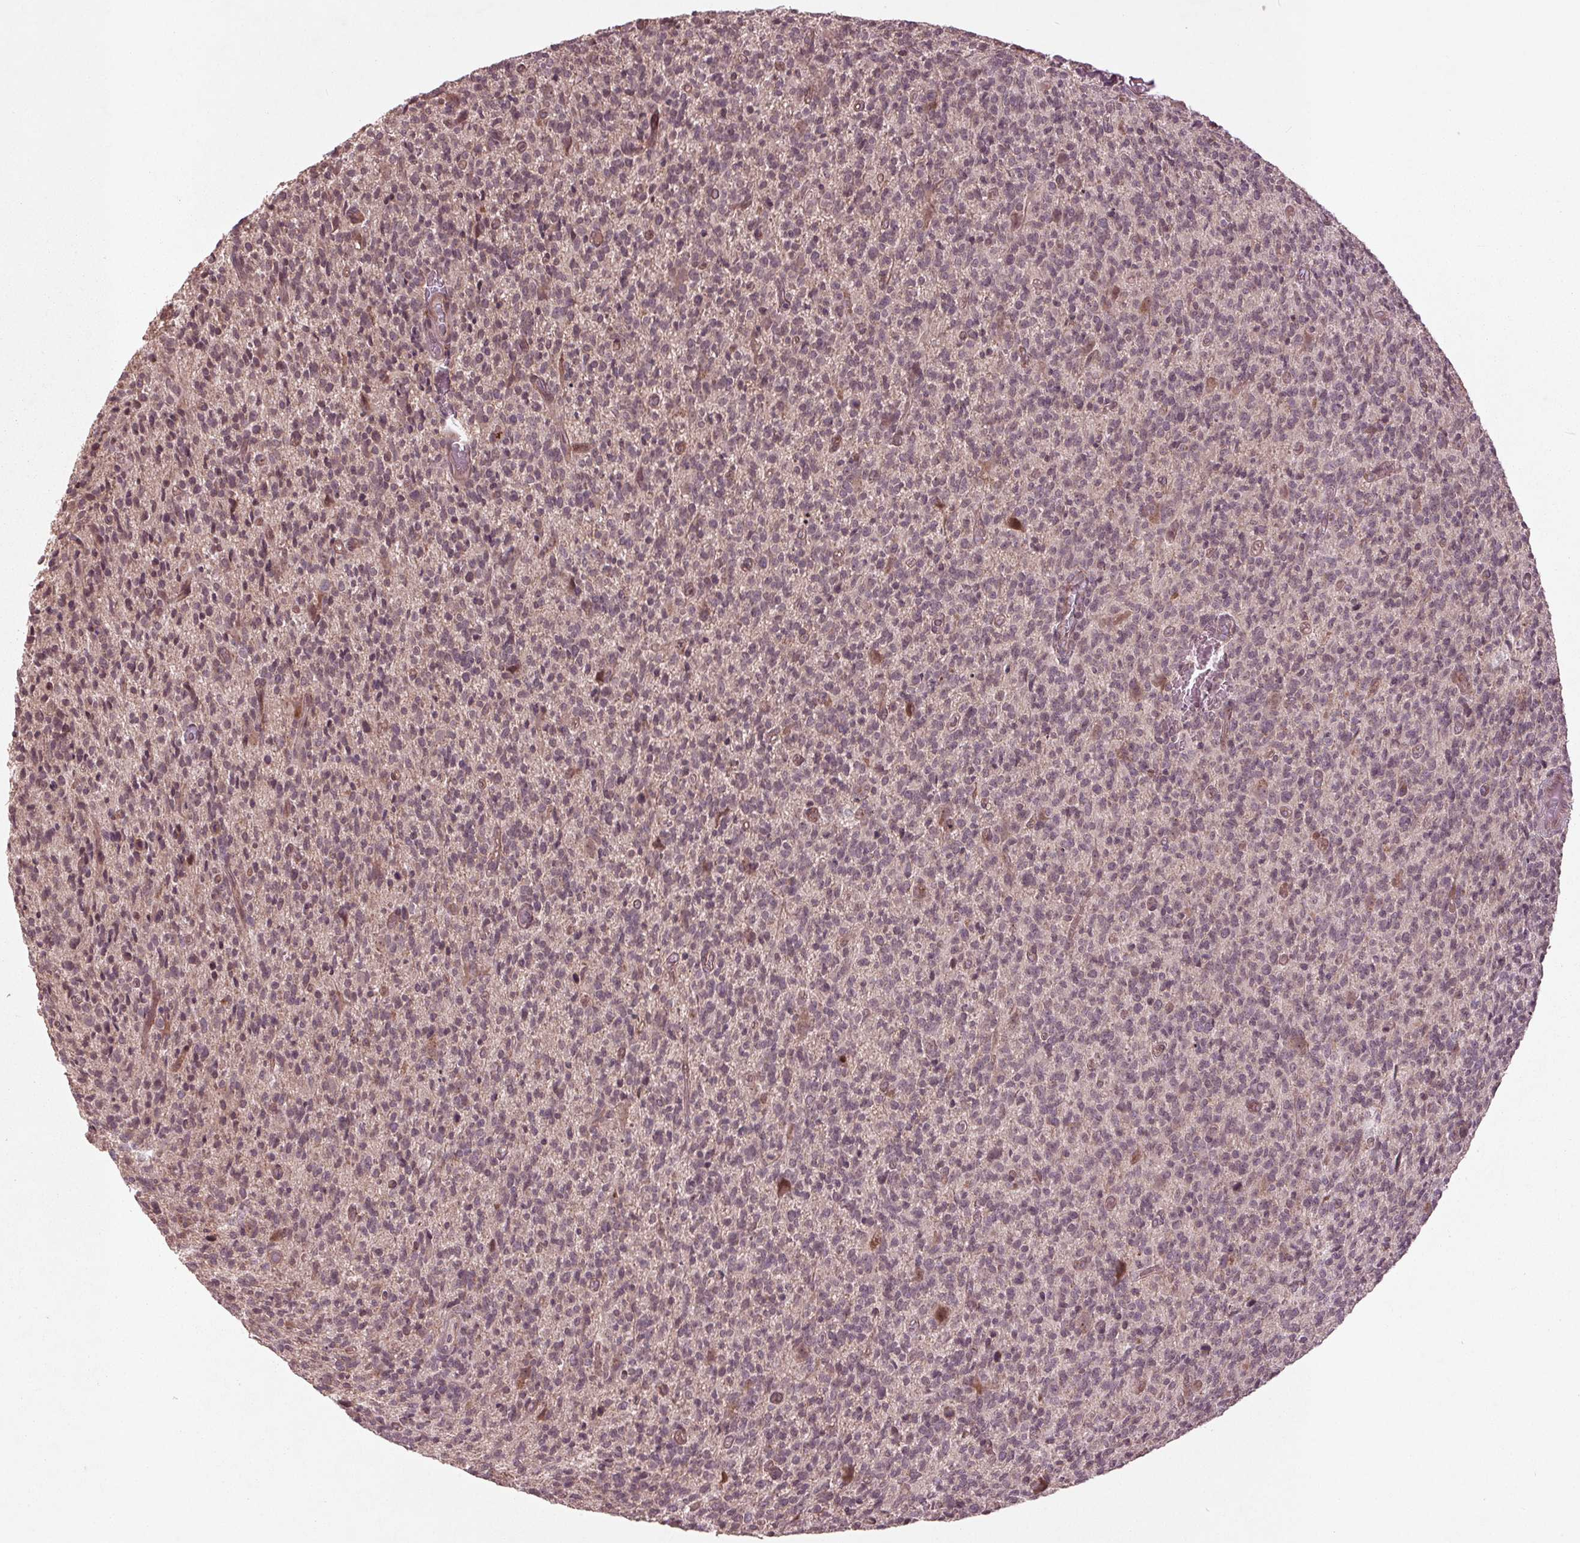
{"staining": {"intensity": "negative", "quantity": "none", "location": "none"}, "tissue": "glioma", "cell_type": "Tumor cells", "image_type": "cancer", "snomed": [{"axis": "morphology", "description": "Glioma, malignant, High grade"}, {"axis": "topography", "description": "Brain"}], "caption": "A high-resolution micrograph shows immunohistochemistry staining of glioma, which displays no significant expression in tumor cells.", "gene": "CDKL4", "patient": {"sex": "male", "age": 76}}